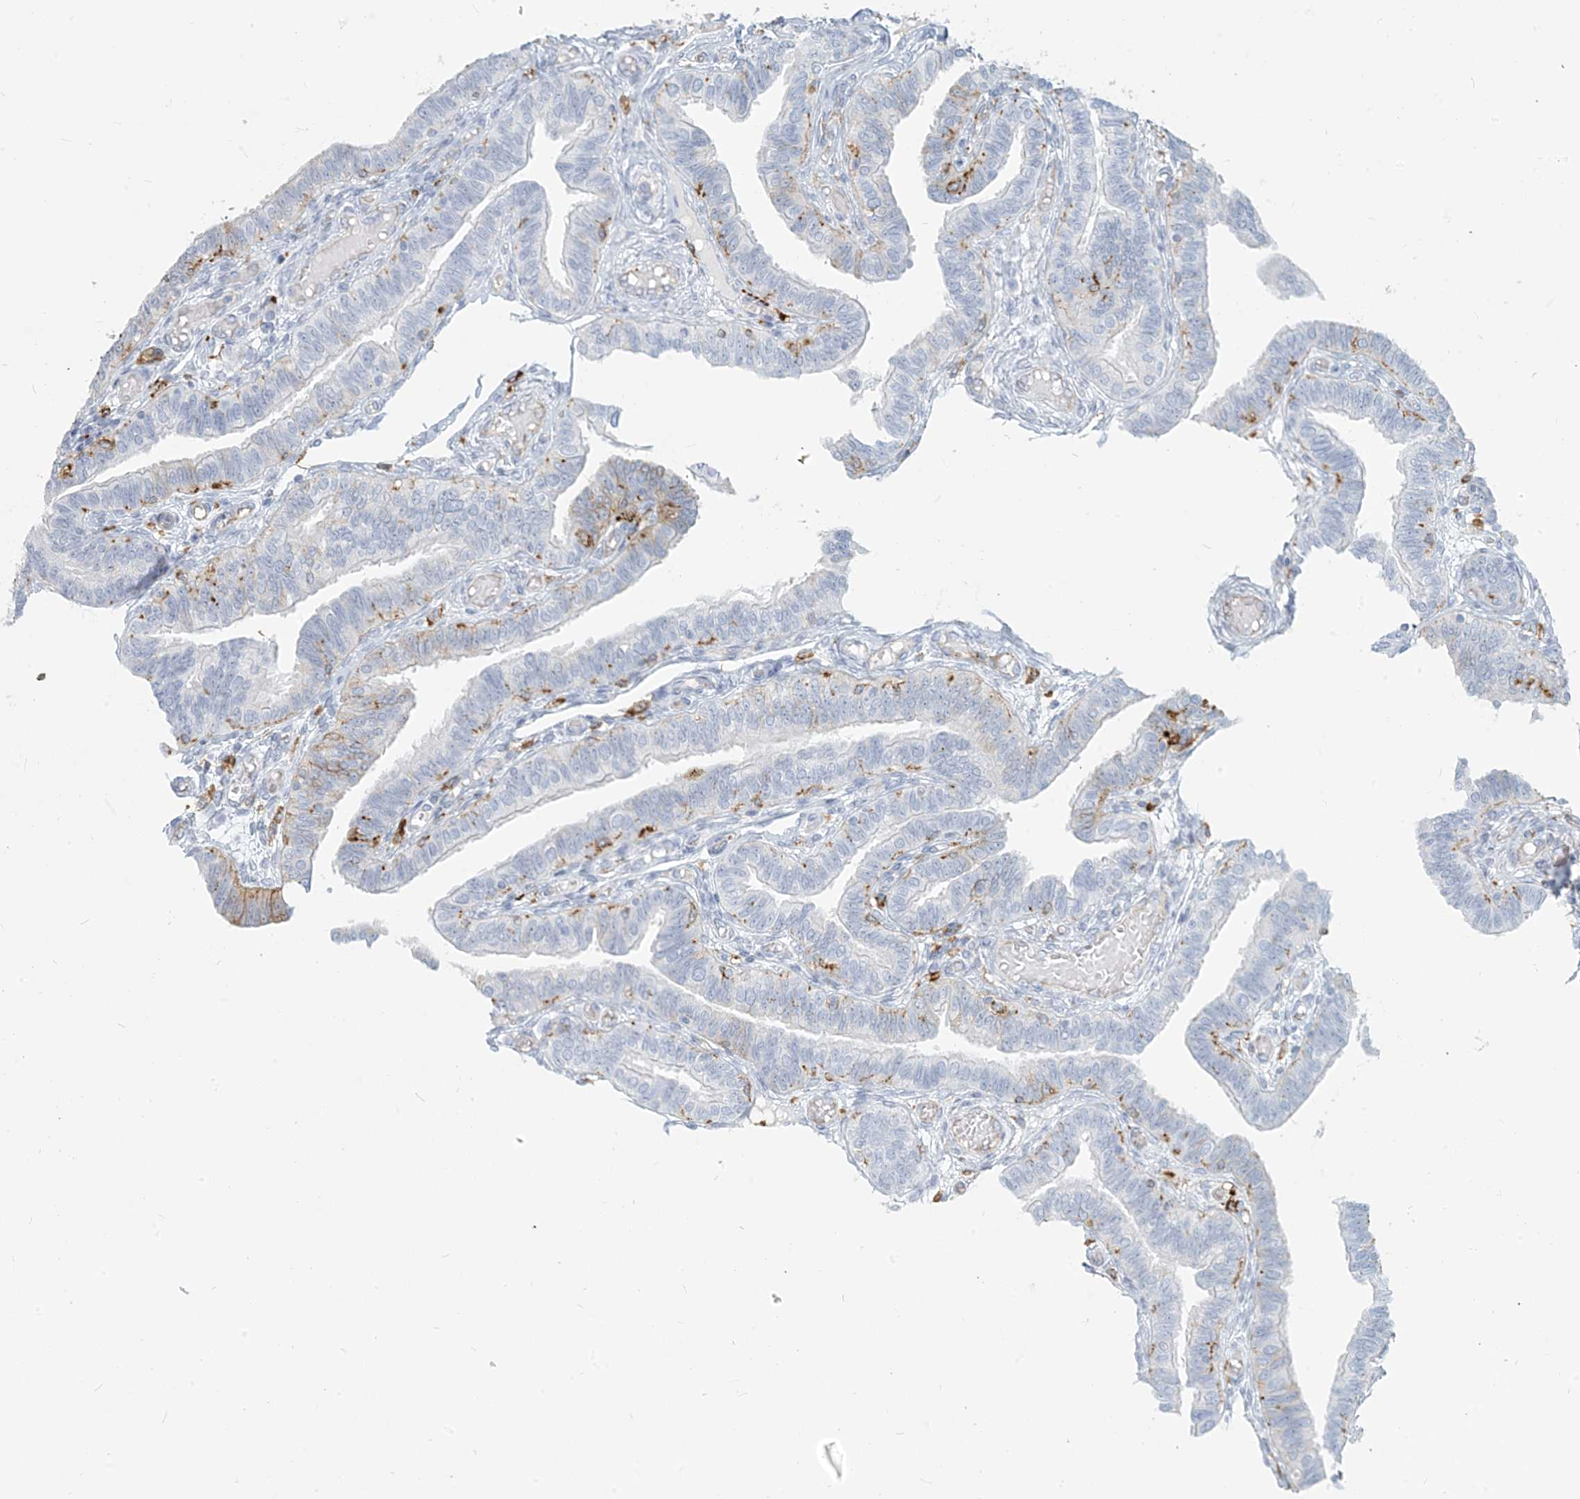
{"staining": {"intensity": "negative", "quantity": "none", "location": "none"}, "tissue": "fallopian tube", "cell_type": "Glandular cells", "image_type": "normal", "snomed": [{"axis": "morphology", "description": "Normal tissue, NOS"}, {"axis": "topography", "description": "Fallopian tube"}], "caption": "Human fallopian tube stained for a protein using IHC exhibits no staining in glandular cells.", "gene": "HLA", "patient": {"sex": "female", "age": 39}}